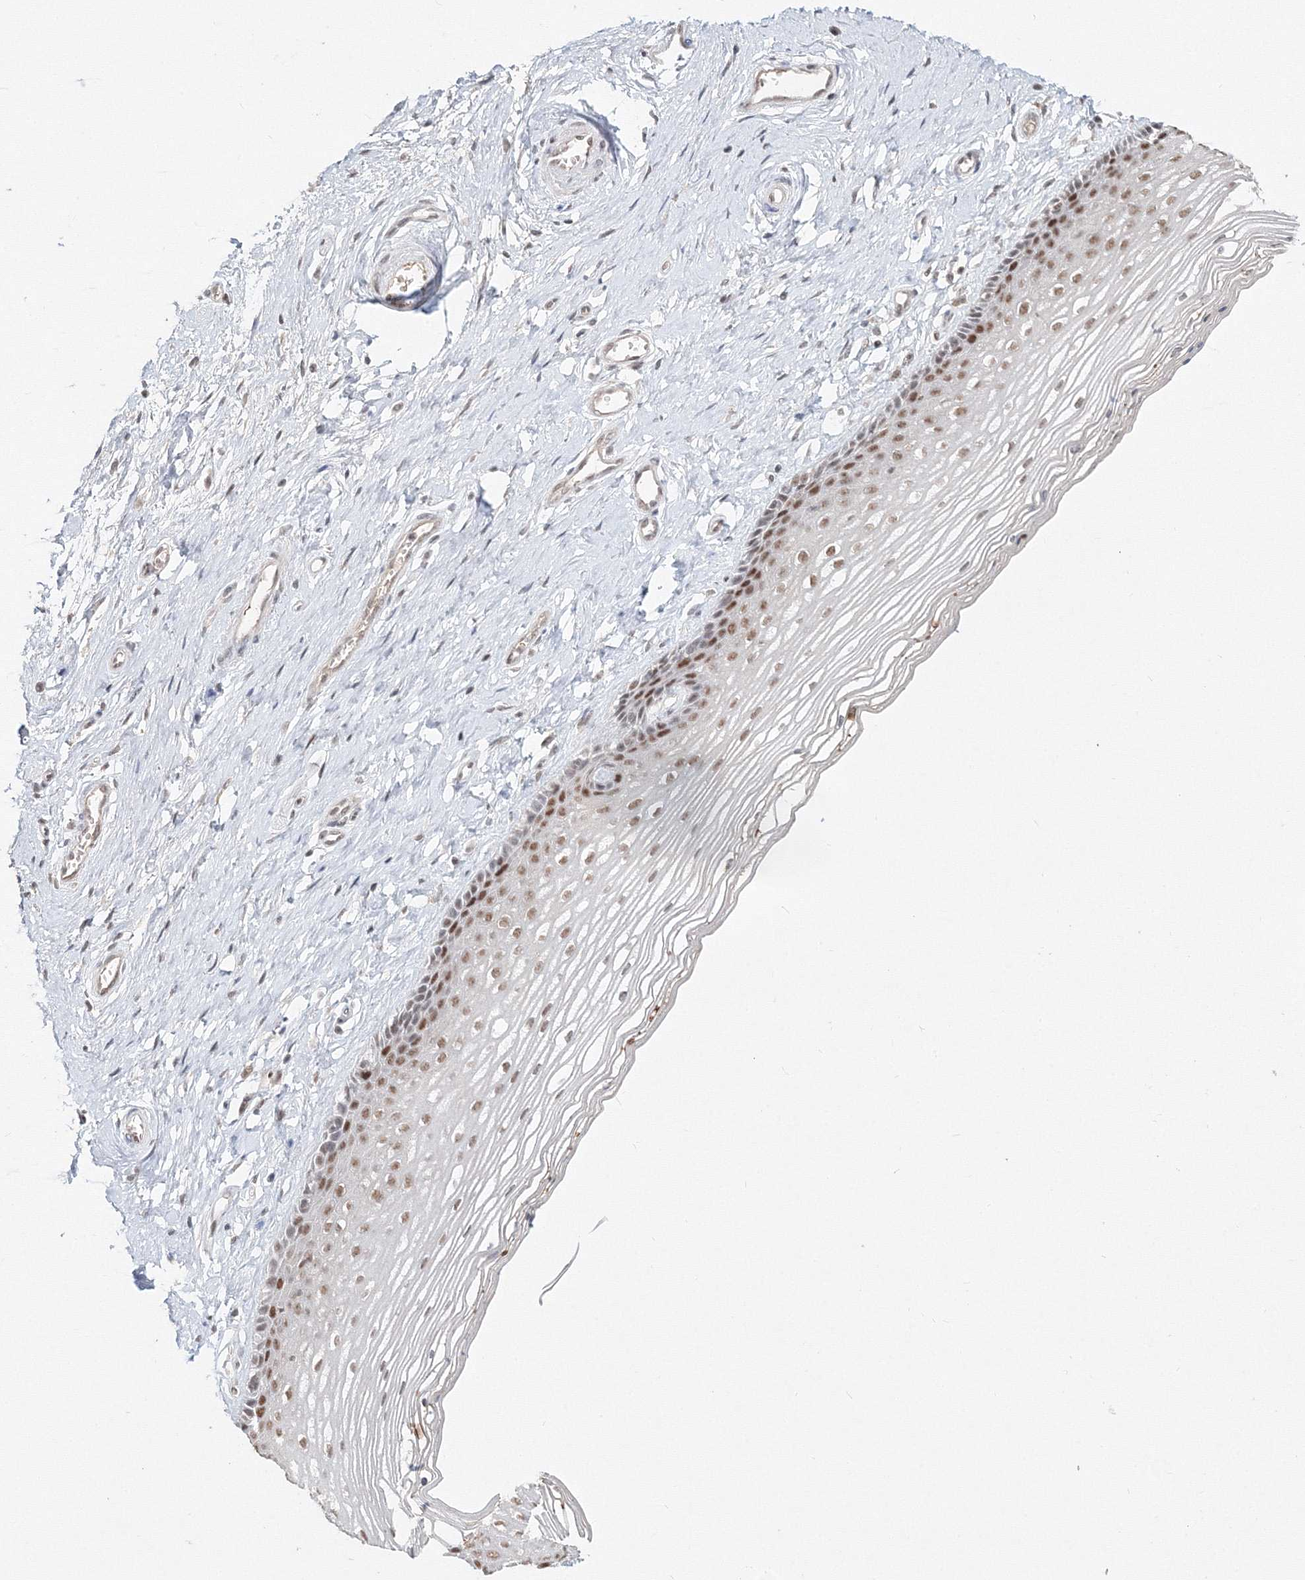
{"staining": {"intensity": "moderate", "quantity": ">75%", "location": "nuclear"}, "tissue": "vagina", "cell_type": "Squamous epithelial cells", "image_type": "normal", "snomed": [{"axis": "morphology", "description": "Normal tissue, NOS"}, {"axis": "topography", "description": "Vagina"}], "caption": "Squamous epithelial cells show medium levels of moderate nuclear expression in approximately >75% of cells in normal human vagina.", "gene": "IWS1", "patient": {"sex": "female", "age": 46}}